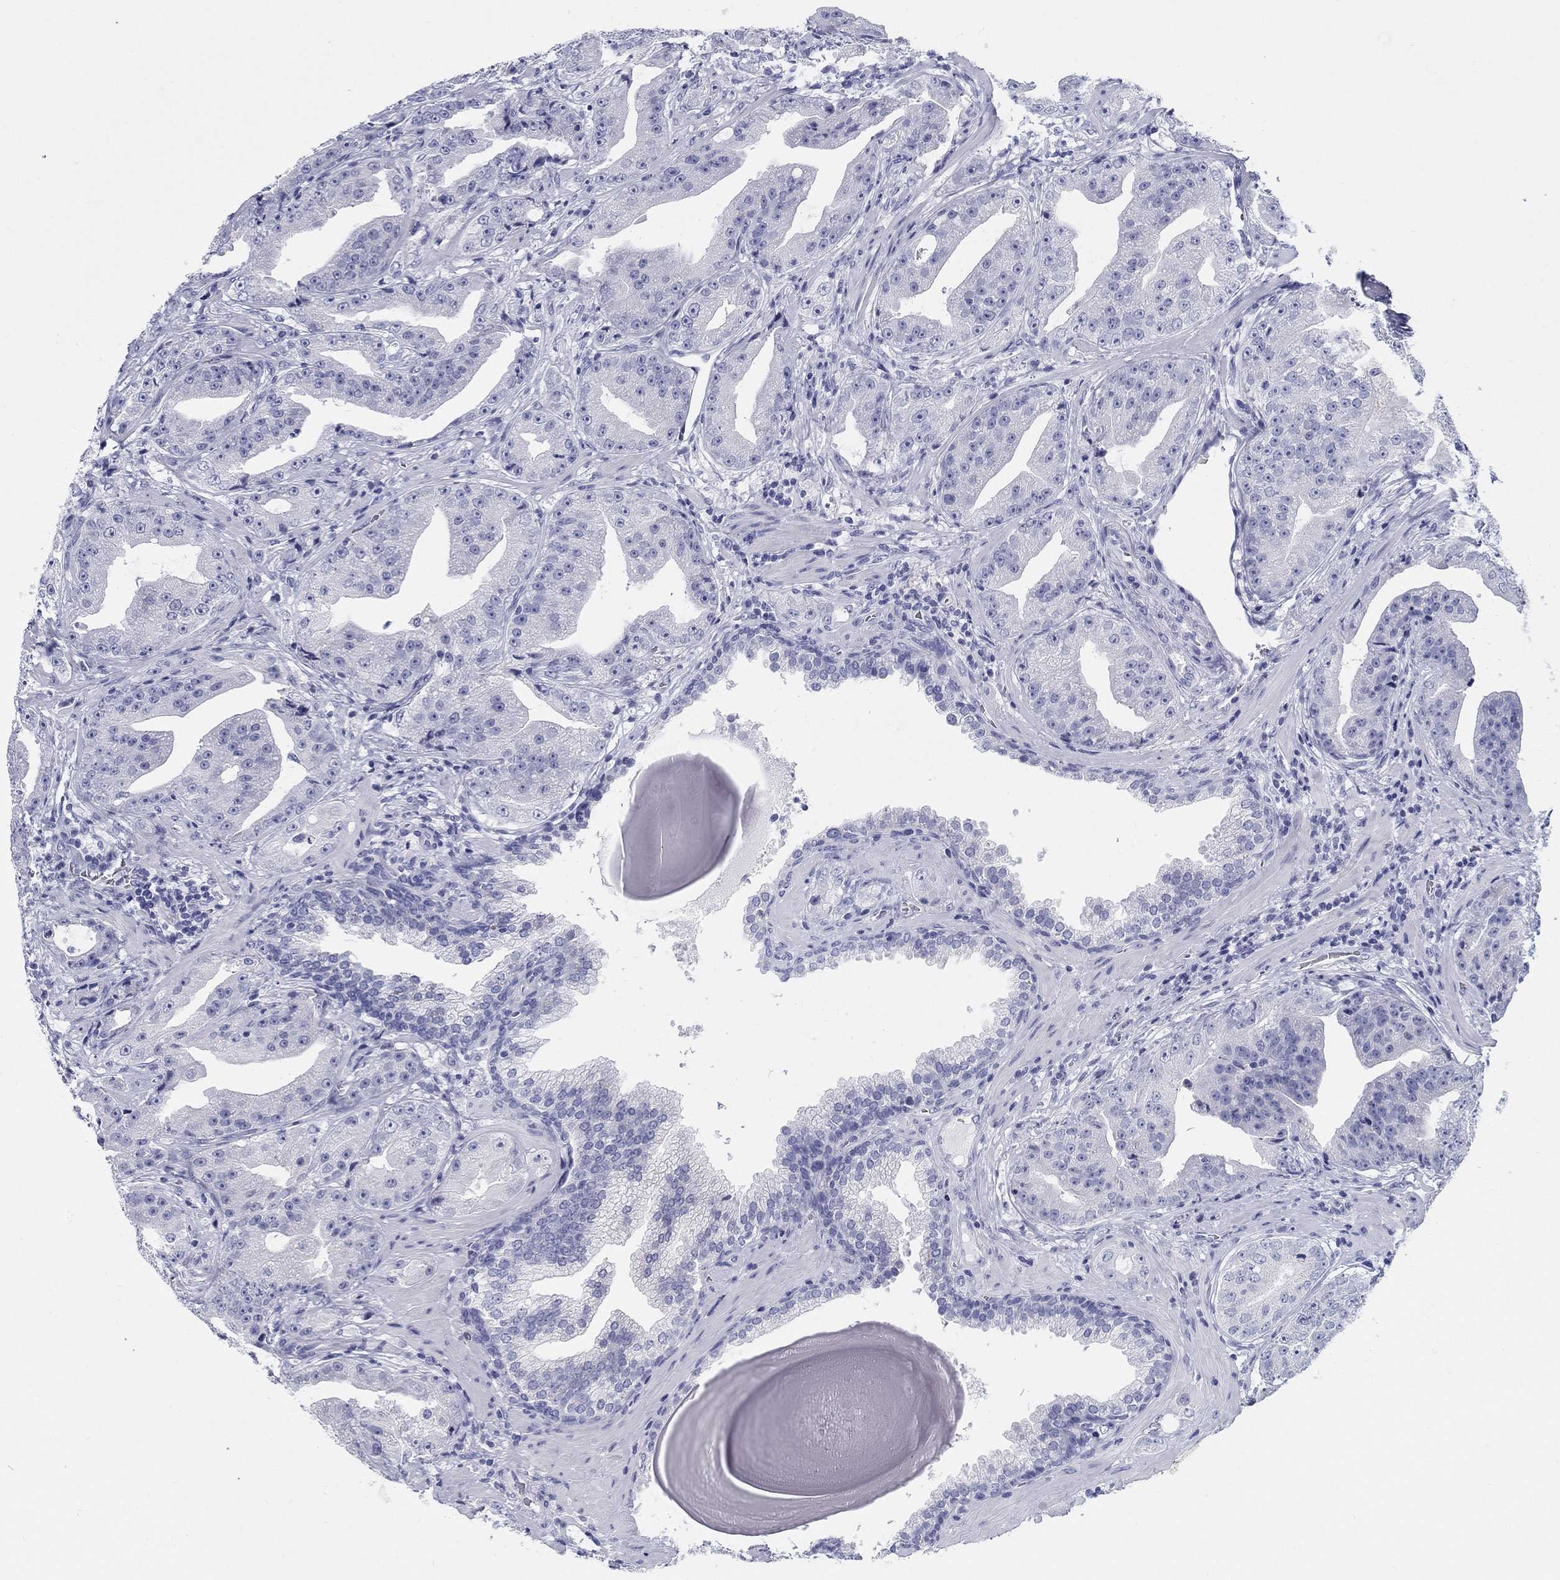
{"staining": {"intensity": "negative", "quantity": "none", "location": "none"}, "tissue": "prostate cancer", "cell_type": "Tumor cells", "image_type": "cancer", "snomed": [{"axis": "morphology", "description": "Adenocarcinoma, Low grade"}, {"axis": "topography", "description": "Prostate"}], "caption": "Prostate low-grade adenocarcinoma stained for a protein using immunohistochemistry (IHC) exhibits no staining tumor cells.", "gene": "LAMP5", "patient": {"sex": "male", "age": 62}}